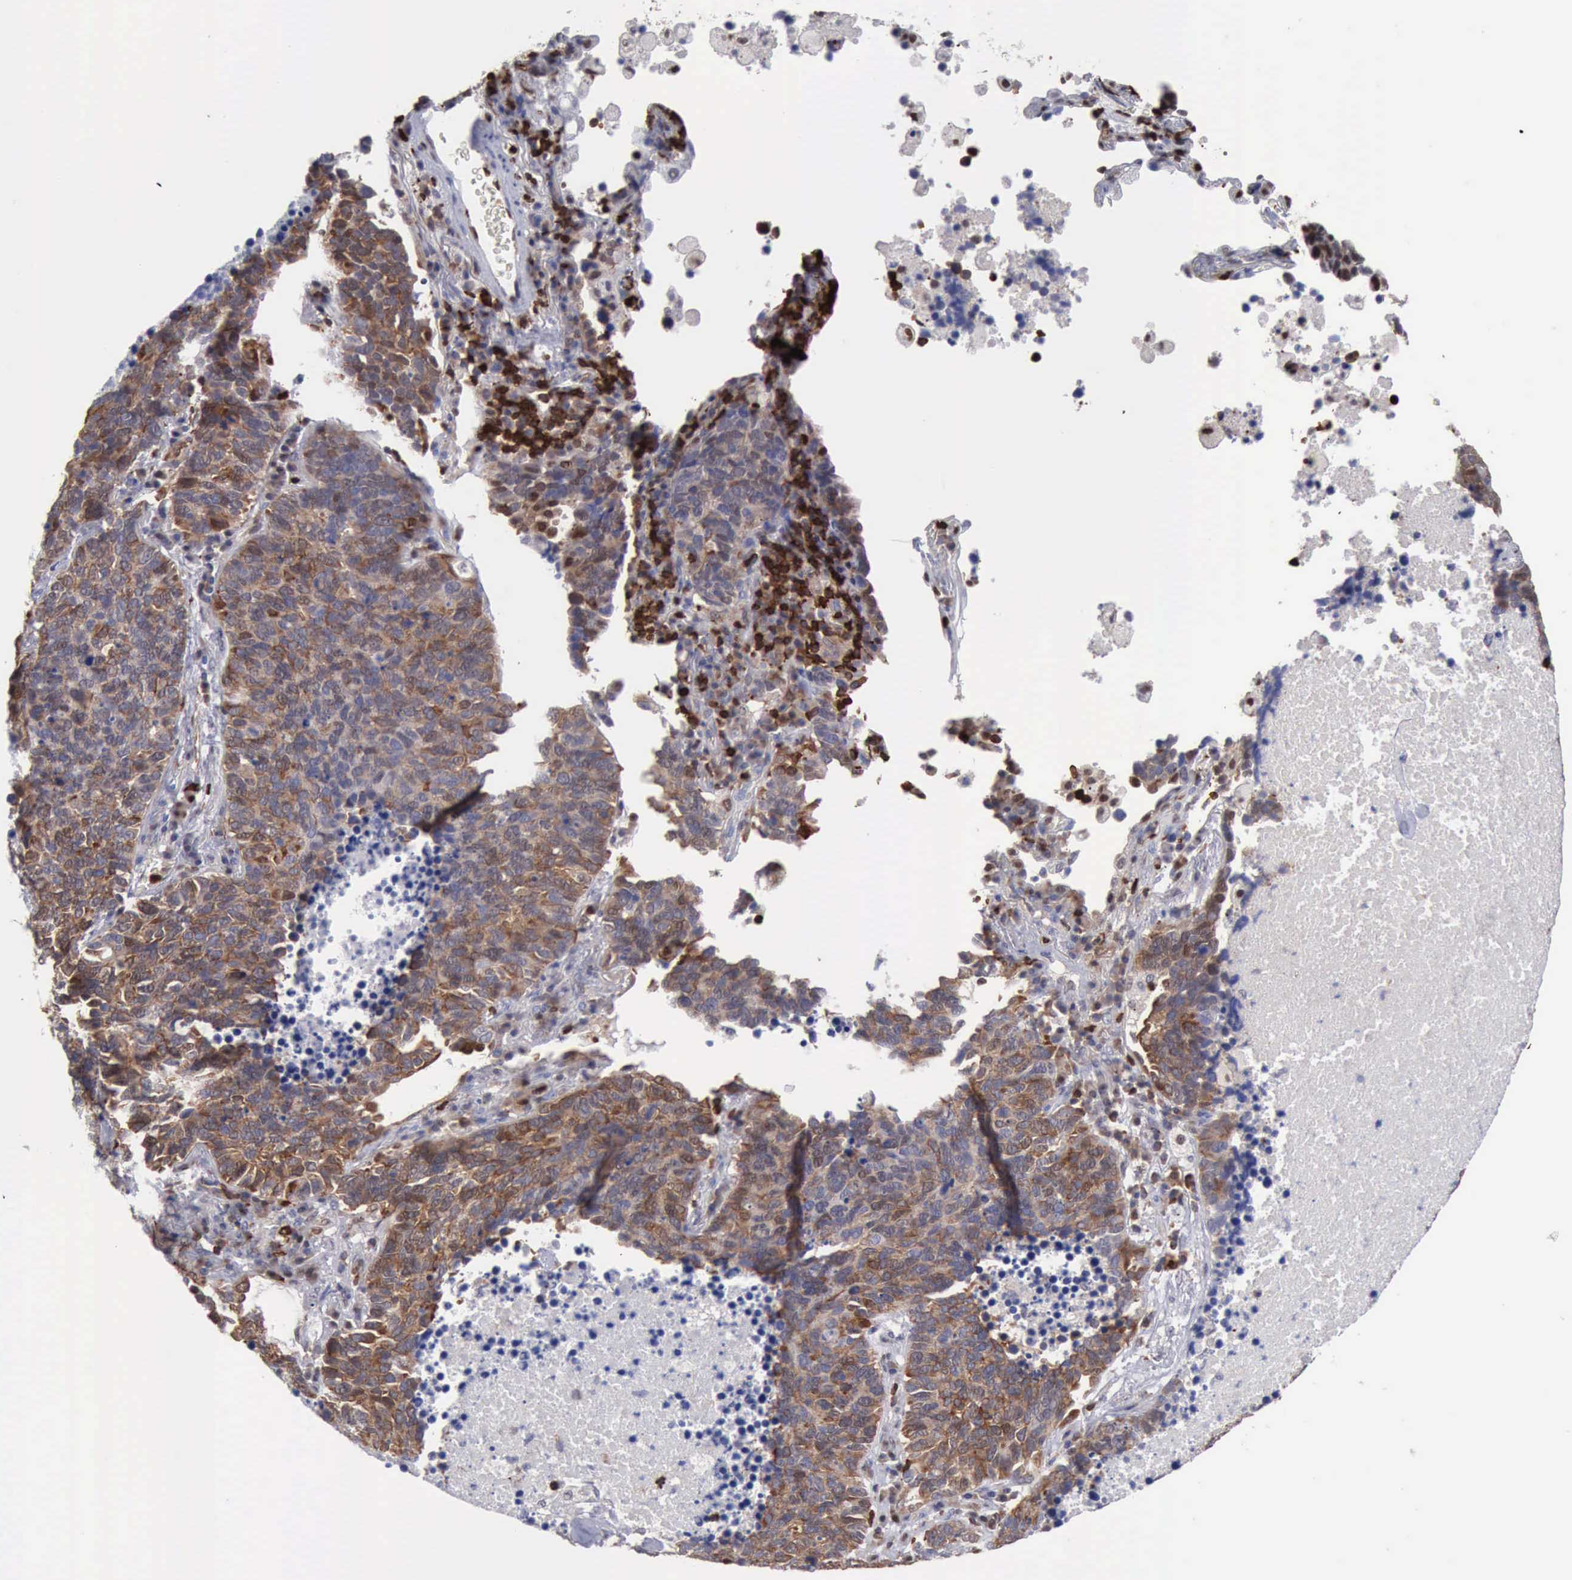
{"staining": {"intensity": "strong", "quantity": ">75%", "location": "cytoplasmic/membranous,nuclear"}, "tissue": "lung cancer", "cell_type": "Tumor cells", "image_type": "cancer", "snomed": [{"axis": "morphology", "description": "Neoplasm, malignant, NOS"}, {"axis": "topography", "description": "Lung"}], "caption": "IHC image of neoplastic tissue: lung cancer stained using immunohistochemistry exhibits high levels of strong protein expression localized specifically in the cytoplasmic/membranous and nuclear of tumor cells, appearing as a cytoplasmic/membranous and nuclear brown color.", "gene": "PDCD4", "patient": {"sex": "female", "age": 75}}